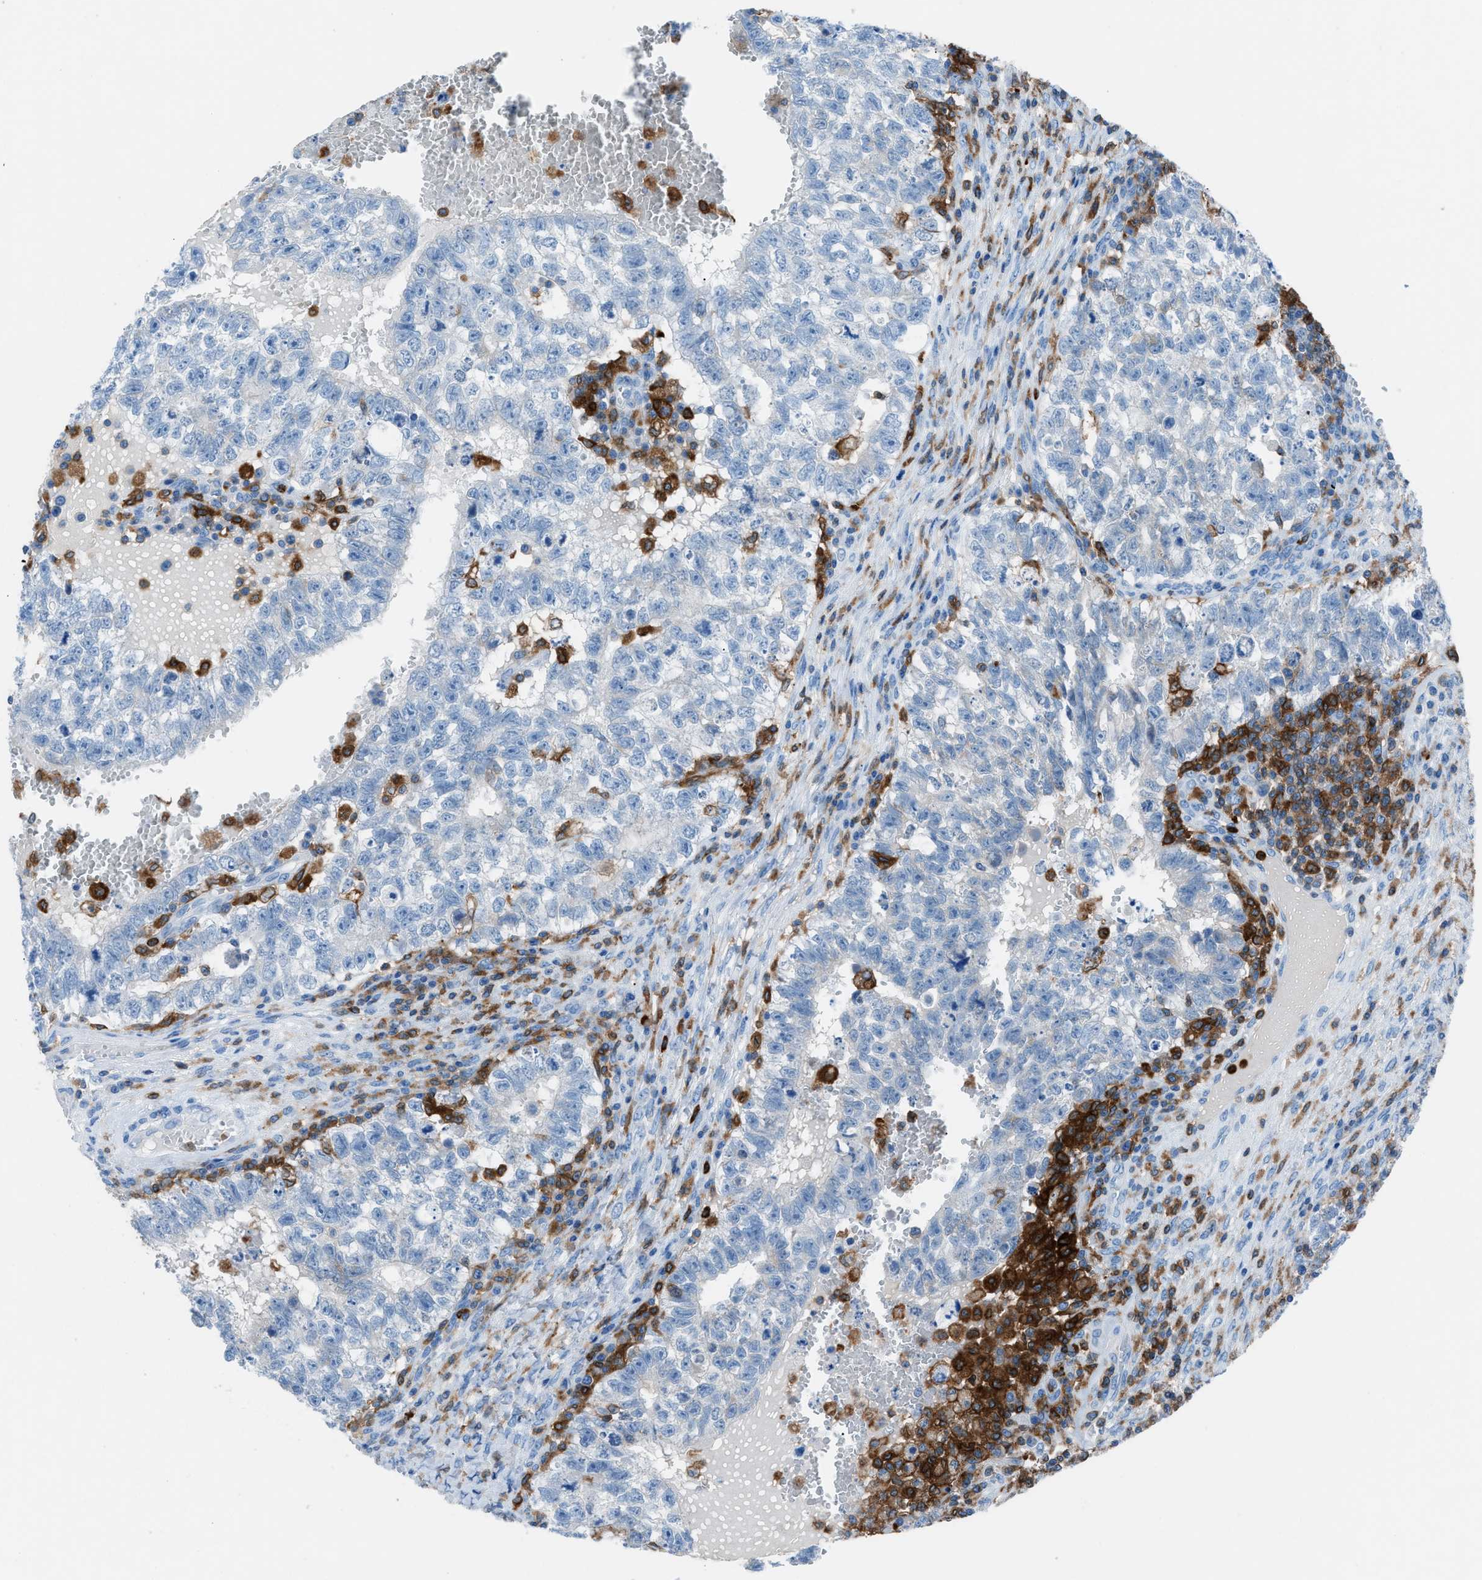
{"staining": {"intensity": "negative", "quantity": "none", "location": "none"}, "tissue": "testis cancer", "cell_type": "Tumor cells", "image_type": "cancer", "snomed": [{"axis": "morphology", "description": "Seminoma, NOS"}, {"axis": "morphology", "description": "Carcinoma, Embryonal, NOS"}, {"axis": "topography", "description": "Testis"}], "caption": "Tumor cells show no significant expression in embryonal carcinoma (testis).", "gene": "ITGB2", "patient": {"sex": "male", "age": 38}}